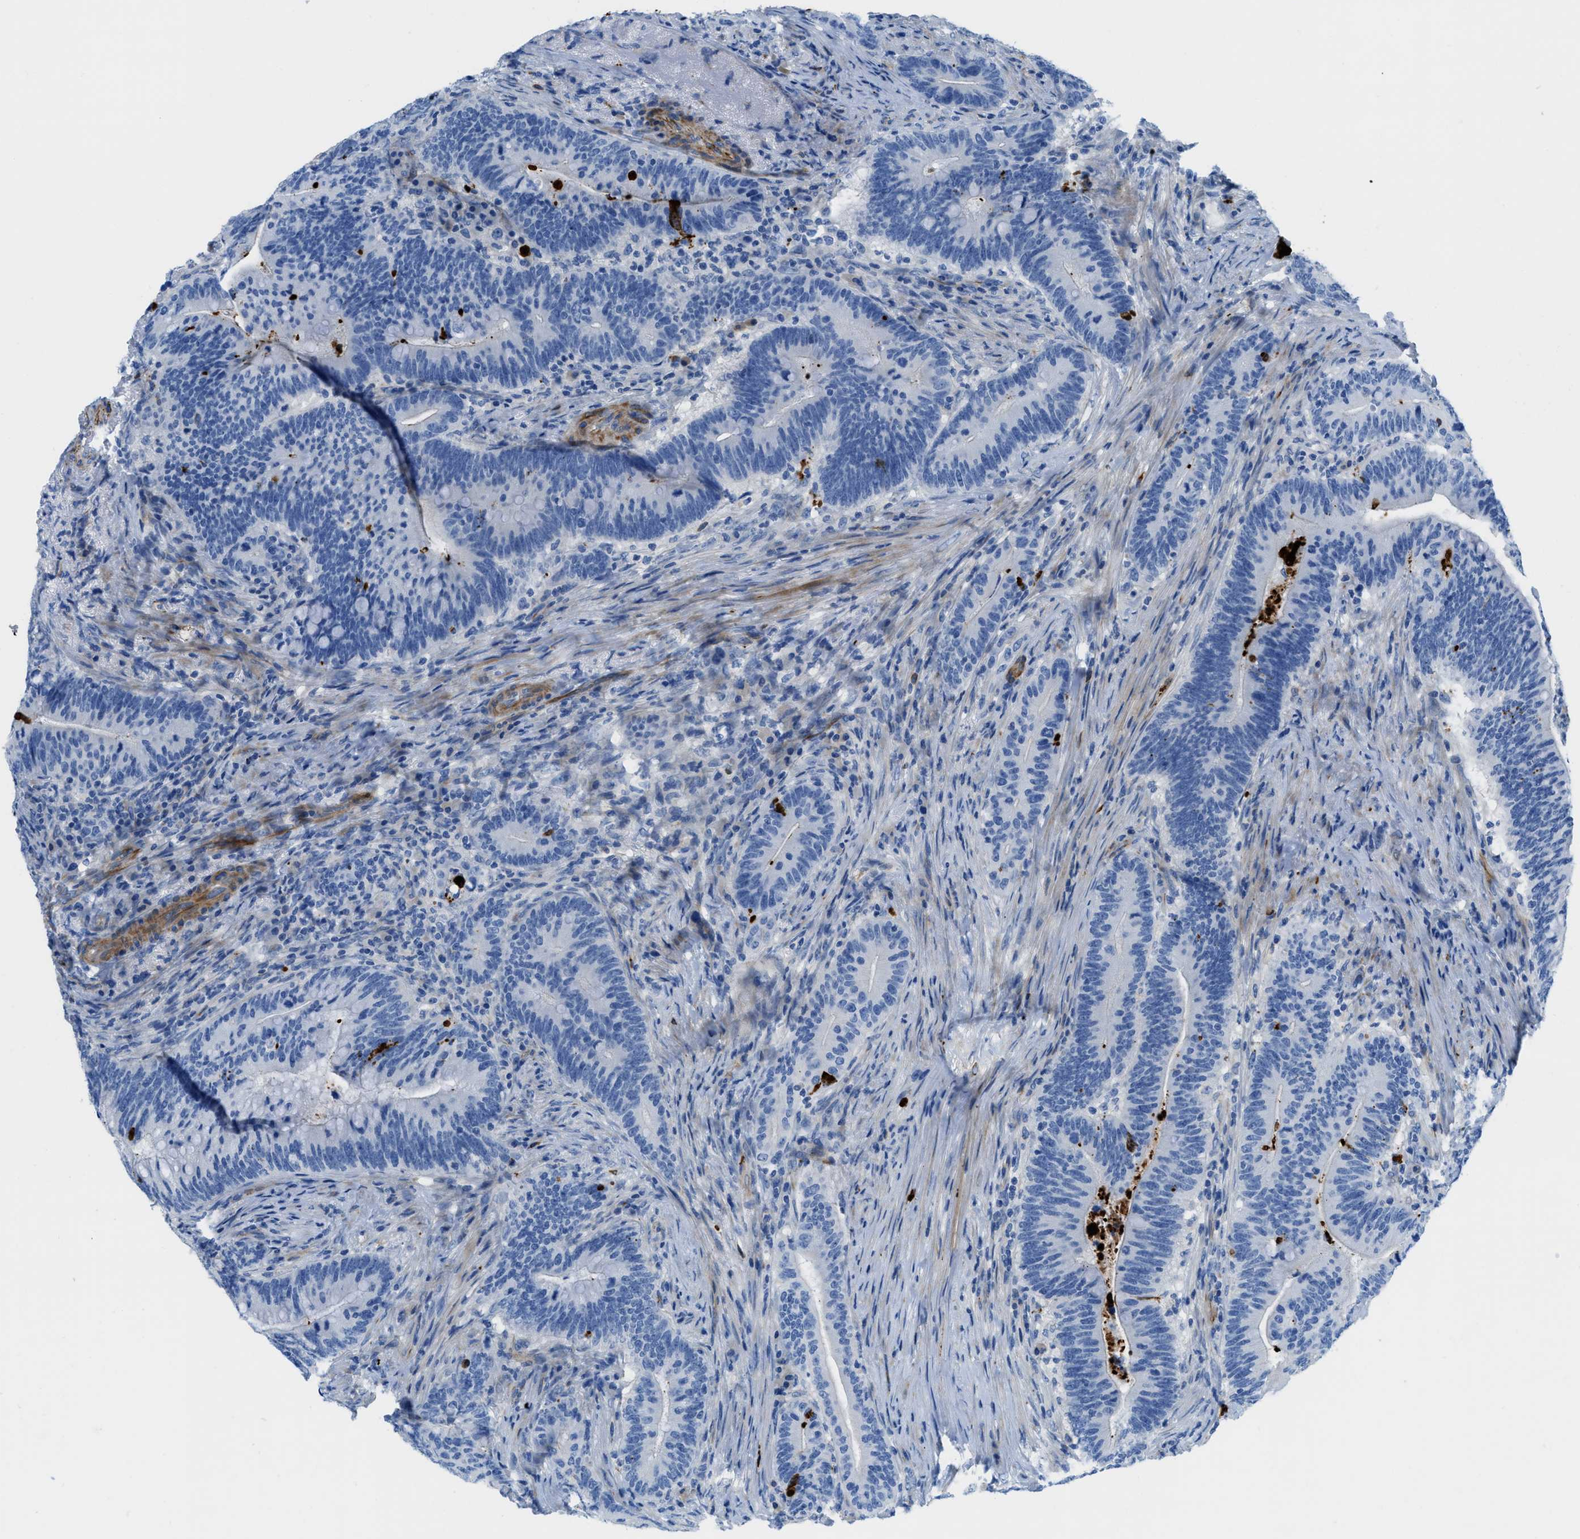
{"staining": {"intensity": "negative", "quantity": "none", "location": "none"}, "tissue": "colorectal cancer", "cell_type": "Tumor cells", "image_type": "cancer", "snomed": [{"axis": "morphology", "description": "Normal tissue, NOS"}, {"axis": "morphology", "description": "Adenocarcinoma, NOS"}, {"axis": "topography", "description": "Colon"}], "caption": "Tumor cells show no significant positivity in colorectal adenocarcinoma. The staining was performed using DAB (3,3'-diaminobenzidine) to visualize the protein expression in brown, while the nuclei were stained in blue with hematoxylin (Magnification: 20x).", "gene": "XCR1", "patient": {"sex": "female", "age": 66}}